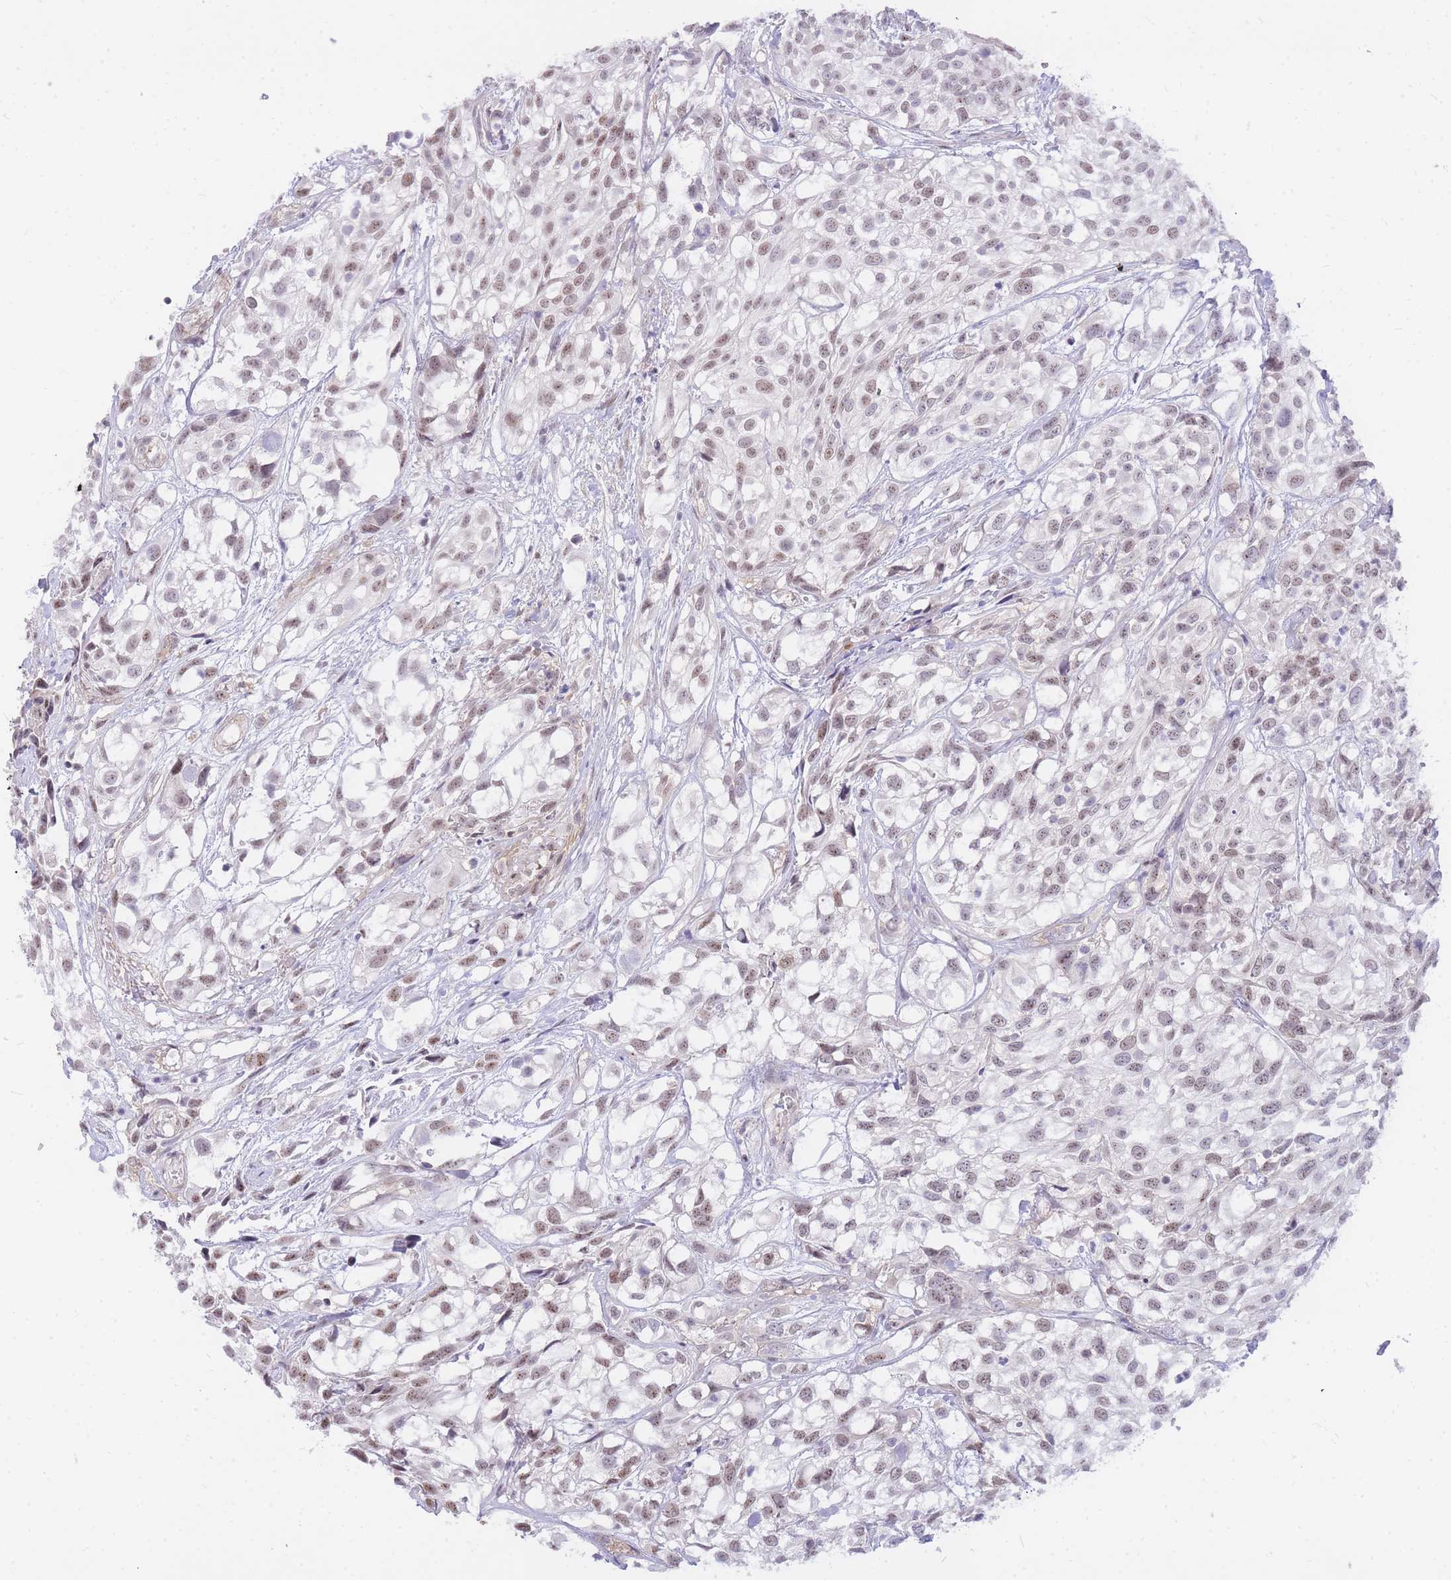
{"staining": {"intensity": "moderate", "quantity": ">75%", "location": "nuclear"}, "tissue": "urothelial cancer", "cell_type": "Tumor cells", "image_type": "cancer", "snomed": [{"axis": "morphology", "description": "Urothelial carcinoma, High grade"}, {"axis": "topography", "description": "Urinary bladder"}], "caption": "Tumor cells exhibit moderate nuclear positivity in about >75% of cells in high-grade urothelial carcinoma. The protein of interest is shown in brown color, while the nuclei are stained blue.", "gene": "TLE2", "patient": {"sex": "male", "age": 56}}